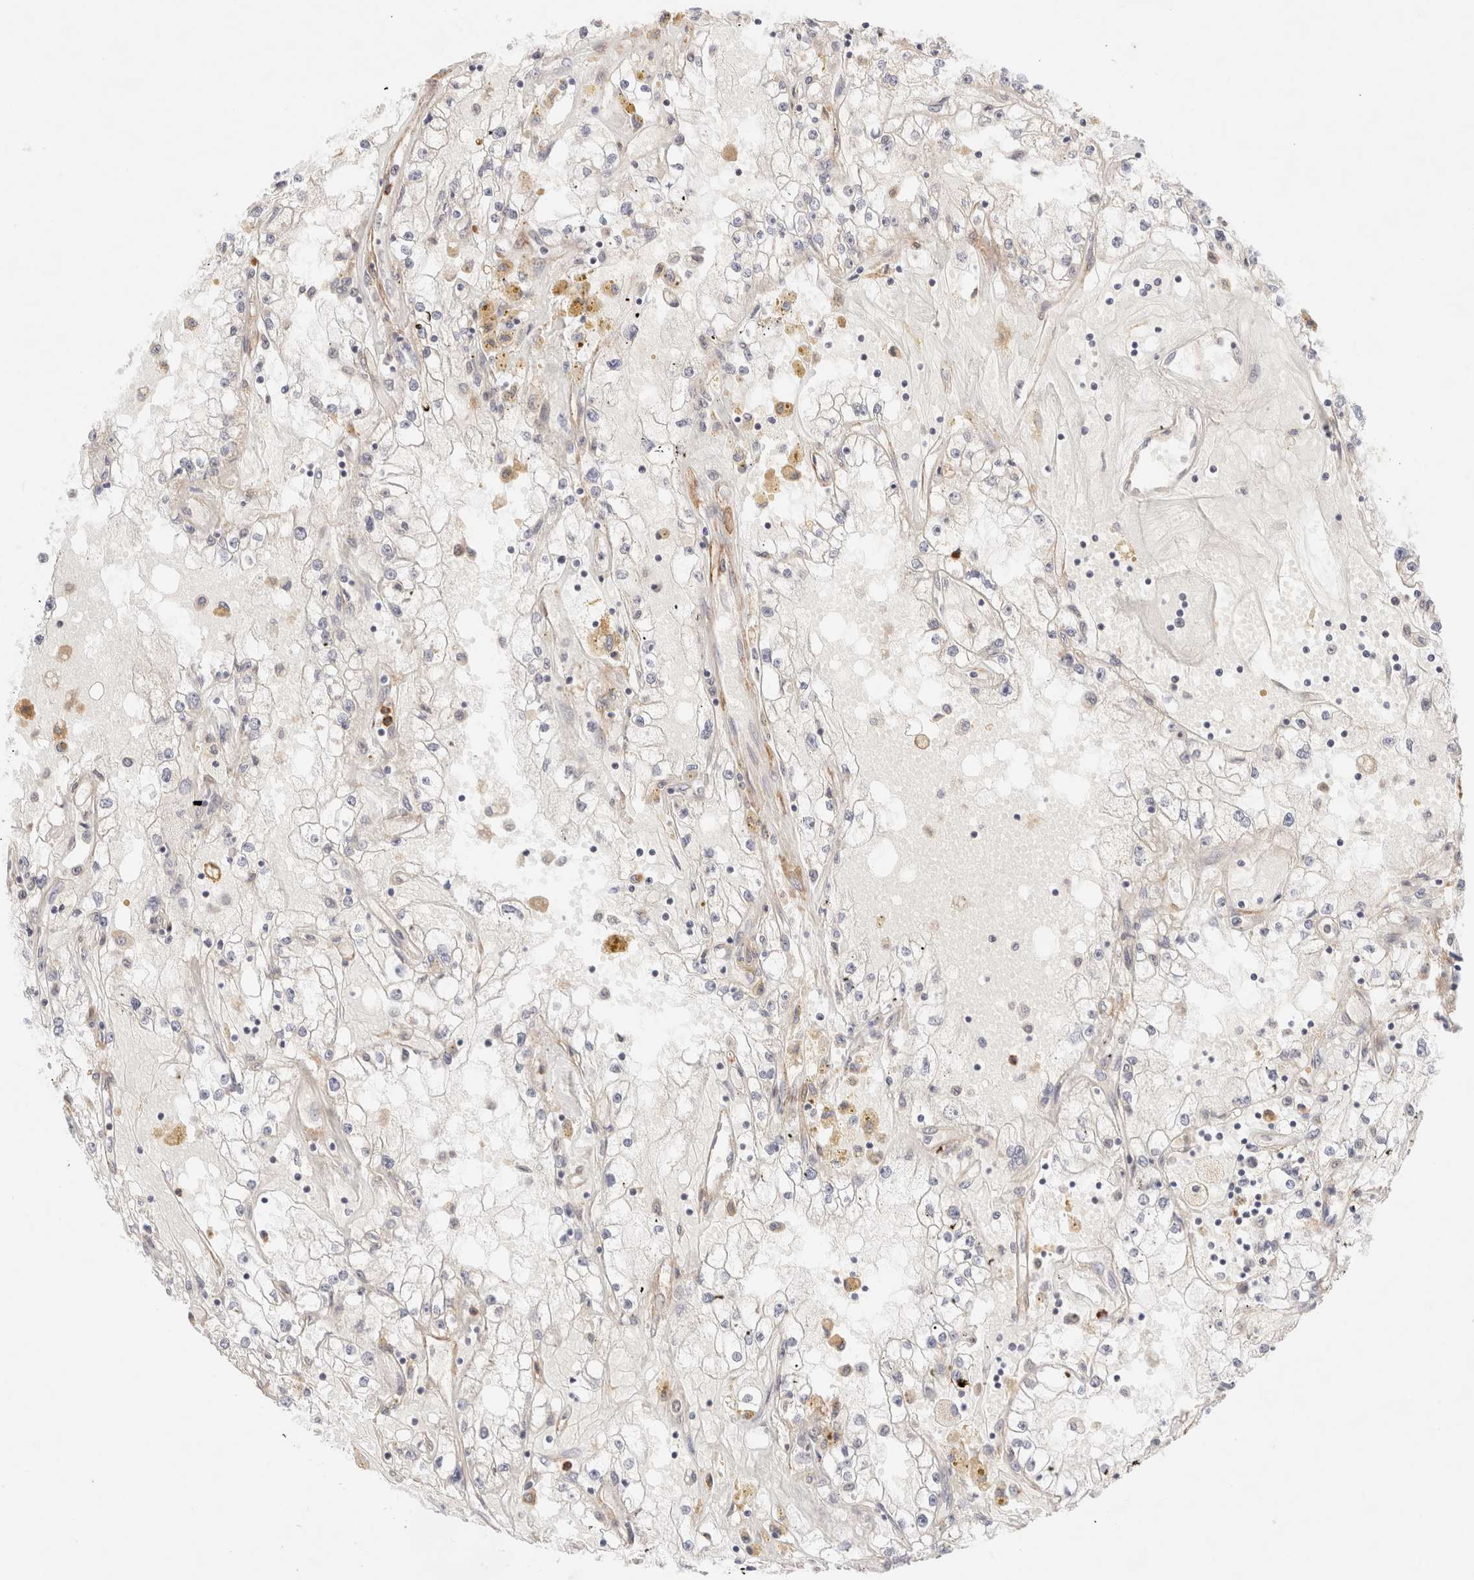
{"staining": {"intensity": "negative", "quantity": "none", "location": "none"}, "tissue": "renal cancer", "cell_type": "Tumor cells", "image_type": "cancer", "snomed": [{"axis": "morphology", "description": "Adenocarcinoma, NOS"}, {"axis": "topography", "description": "Kidney"}], "caption": "Immunohistochemistry (IHC) photomicrograph of adenocarcinoma (renal) stained for a protein (brown), which shows no expression in tumor cells.", "gene": "BRPF3", "patient": {"sex": "male", "age": 56}}